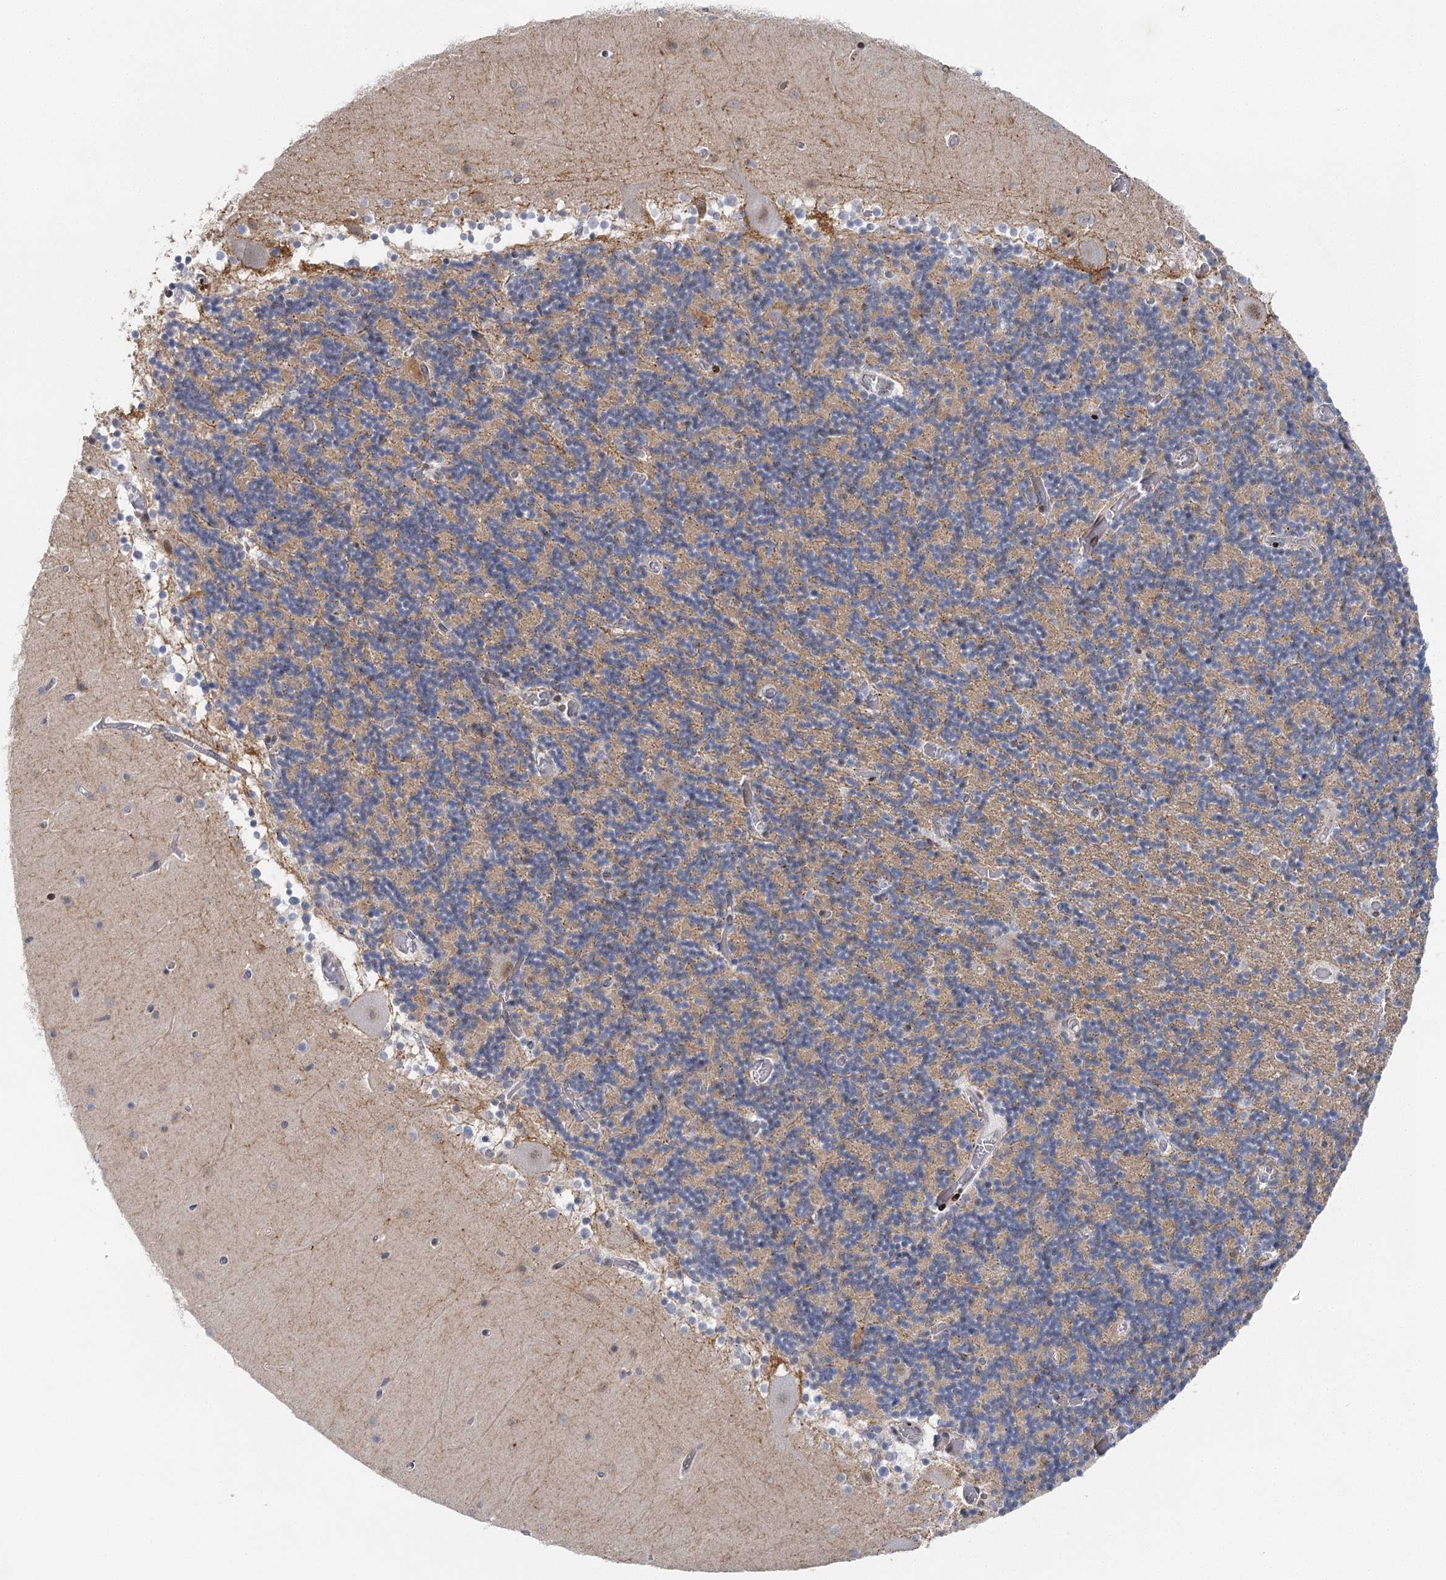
{"staining": {"intensity": "negative", "quantity": "none", "location": "none"}, "tissue": "cerebellum", "cell_type": "Cells in granular layer", "image_type": "normal", "snomed": [{"axis": "morphology", "description": "Normal tissue, NOS"}, {"axis": "topography", "description": "Cerebellum"}], "caption": "Human cerebellum stained for a protein using immunohistochemistry (IHC) displays no expression in cells in granular layer.", "gene": "IL11RA", "patient": {"sex": "female", "age": 28}}